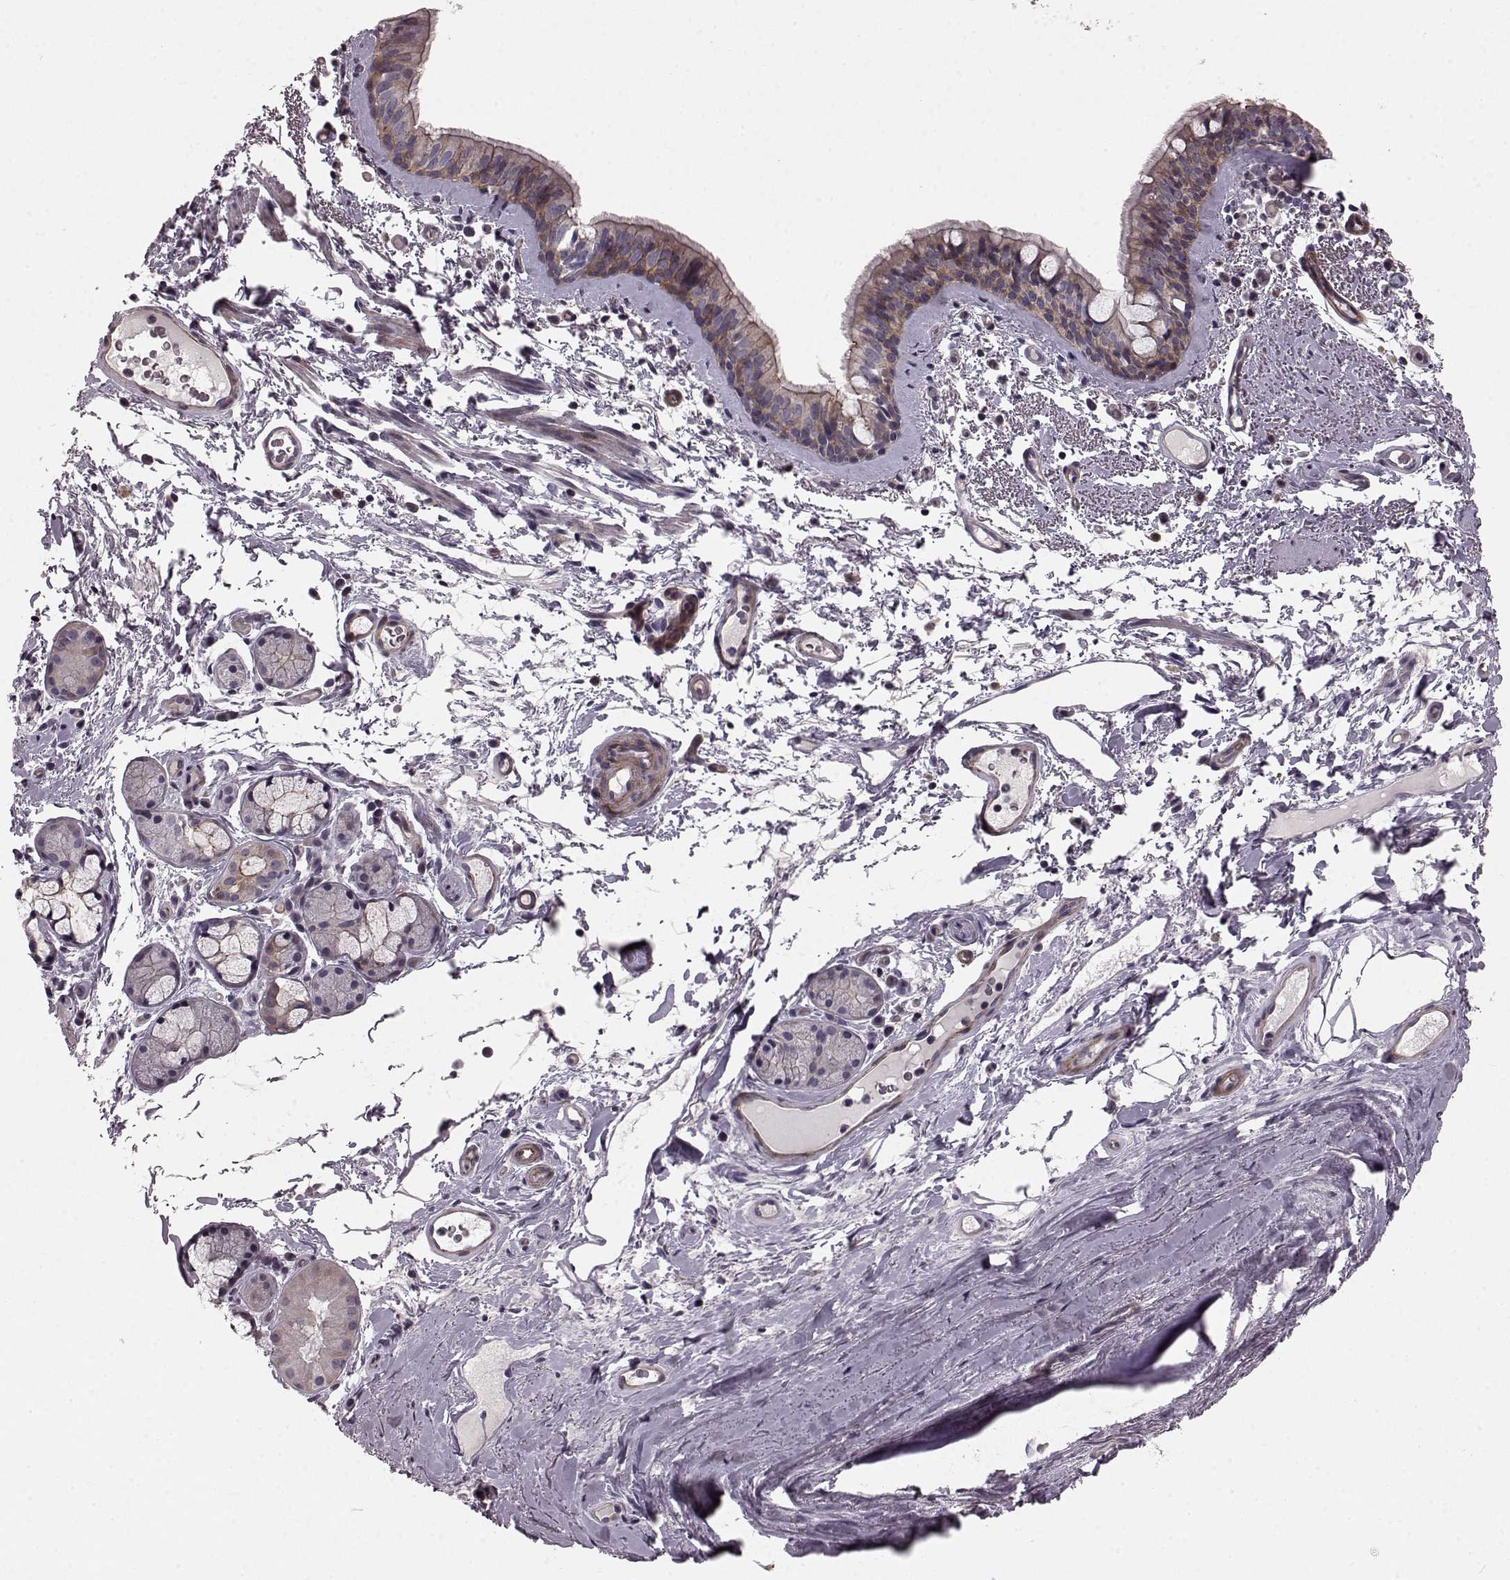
{"staining": {"intensity": "weak", "quantity": "<25%", "location": "cytoplasmic/membranous"}, "tissue": "bronchus", "cell_type": "Respiratory epithelial cells", "image_type": "normal", "snomed": [{"axis": "morphology", "description": "Normal tissue, NOS"}, {"axis": "topography", "description": "Bronchus"}], "caption": "Immunohistochemistry of benign human bronchus shows no expression in respiratory epithelial cells.", "gene": "SLC22A18", "patient": {"sex": "female", "age": 64}}